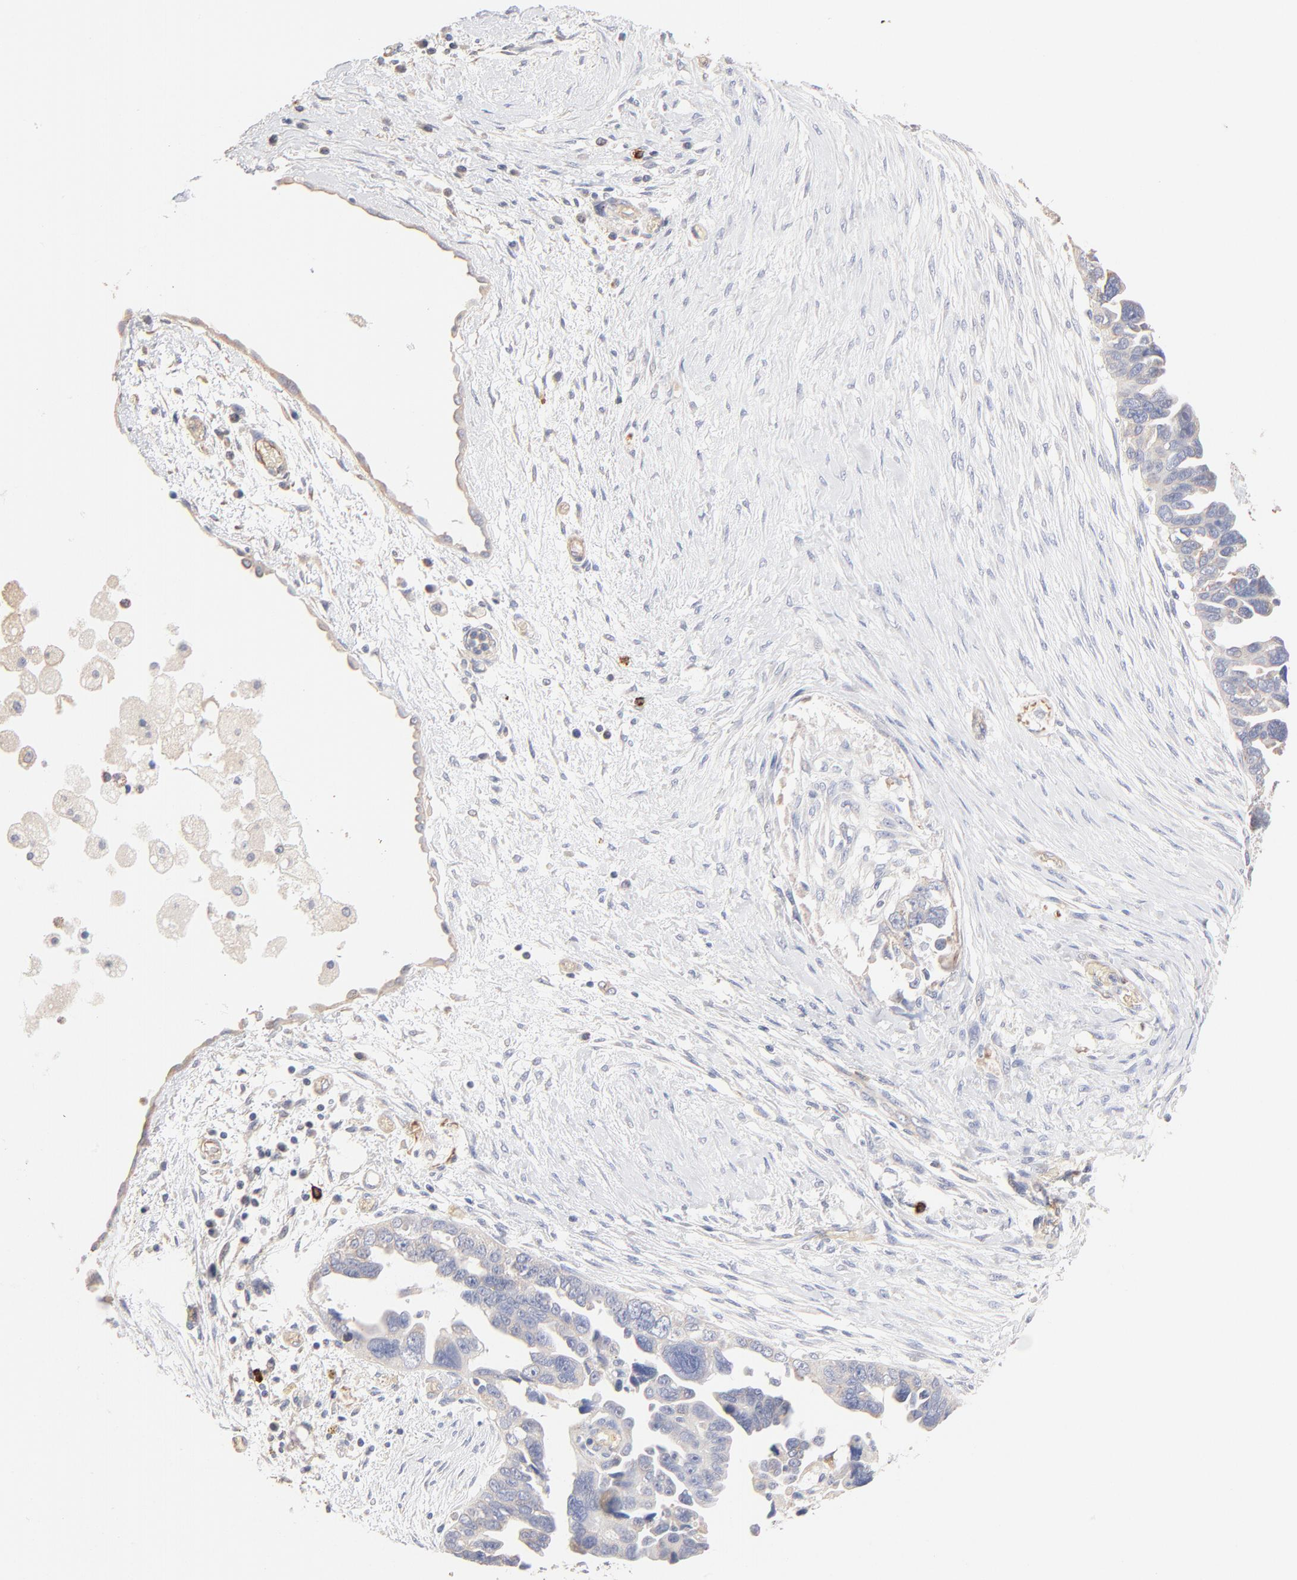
{"staining": {"intensity": "negative", "quantity": "none", "location": "none"}, "tissue": "ovarian cancer", "cell_type": "Tumor cells", "image_type": "cancer", "snomed": [{"axis": "morphology", "description": "Cystadenocarcinoma, serous, NOS"}, {"axis": "topography", "description": "Ovary"}], "caption": "Immunohistochemical staining of serous cystadenocarcinoma (ovarian) shows no significant staining in tumor cells.", "gene": "SPTB", "patient": {"sex": "female", "age": 63}}